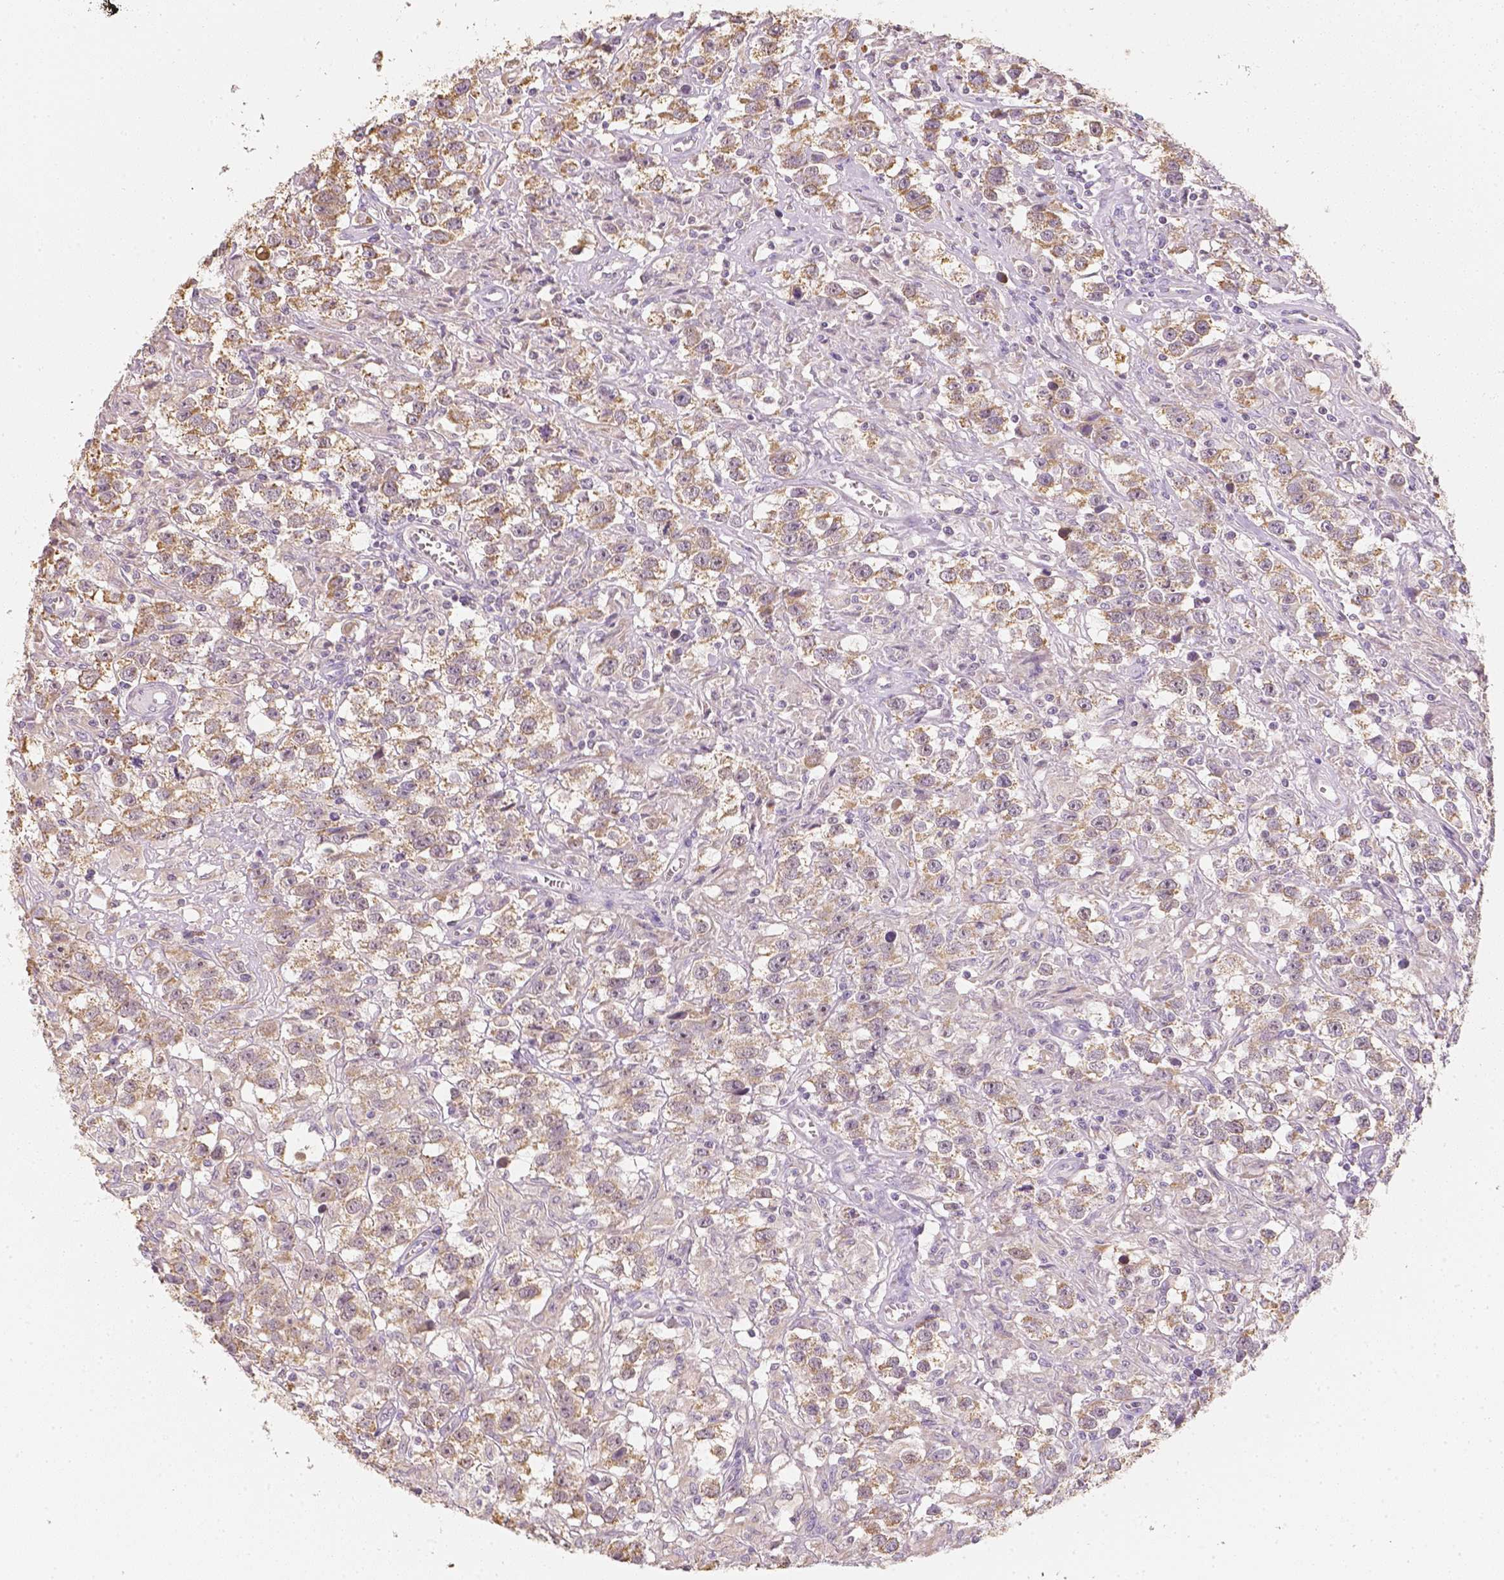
{"staining": {"intensity": "moderate", "quantity": ">75%", "location": "cytoplasmic/membranous"}, "tissue": "testis cancer", "cell_type": "Tumor cells", "image_type": "cancer", "snomed": [{"axis": "morphology", "description": "Seminoma, NOS"}, {"axis": "topography", "description": "Testis"}], "caption": "Protein expression analysis of human testis cancer reveals moderate cytoplasmic/membranous staining in about >75% of tumor cells.", "gene": "NVL", "patient": {"sex": "male", "age": 43}}